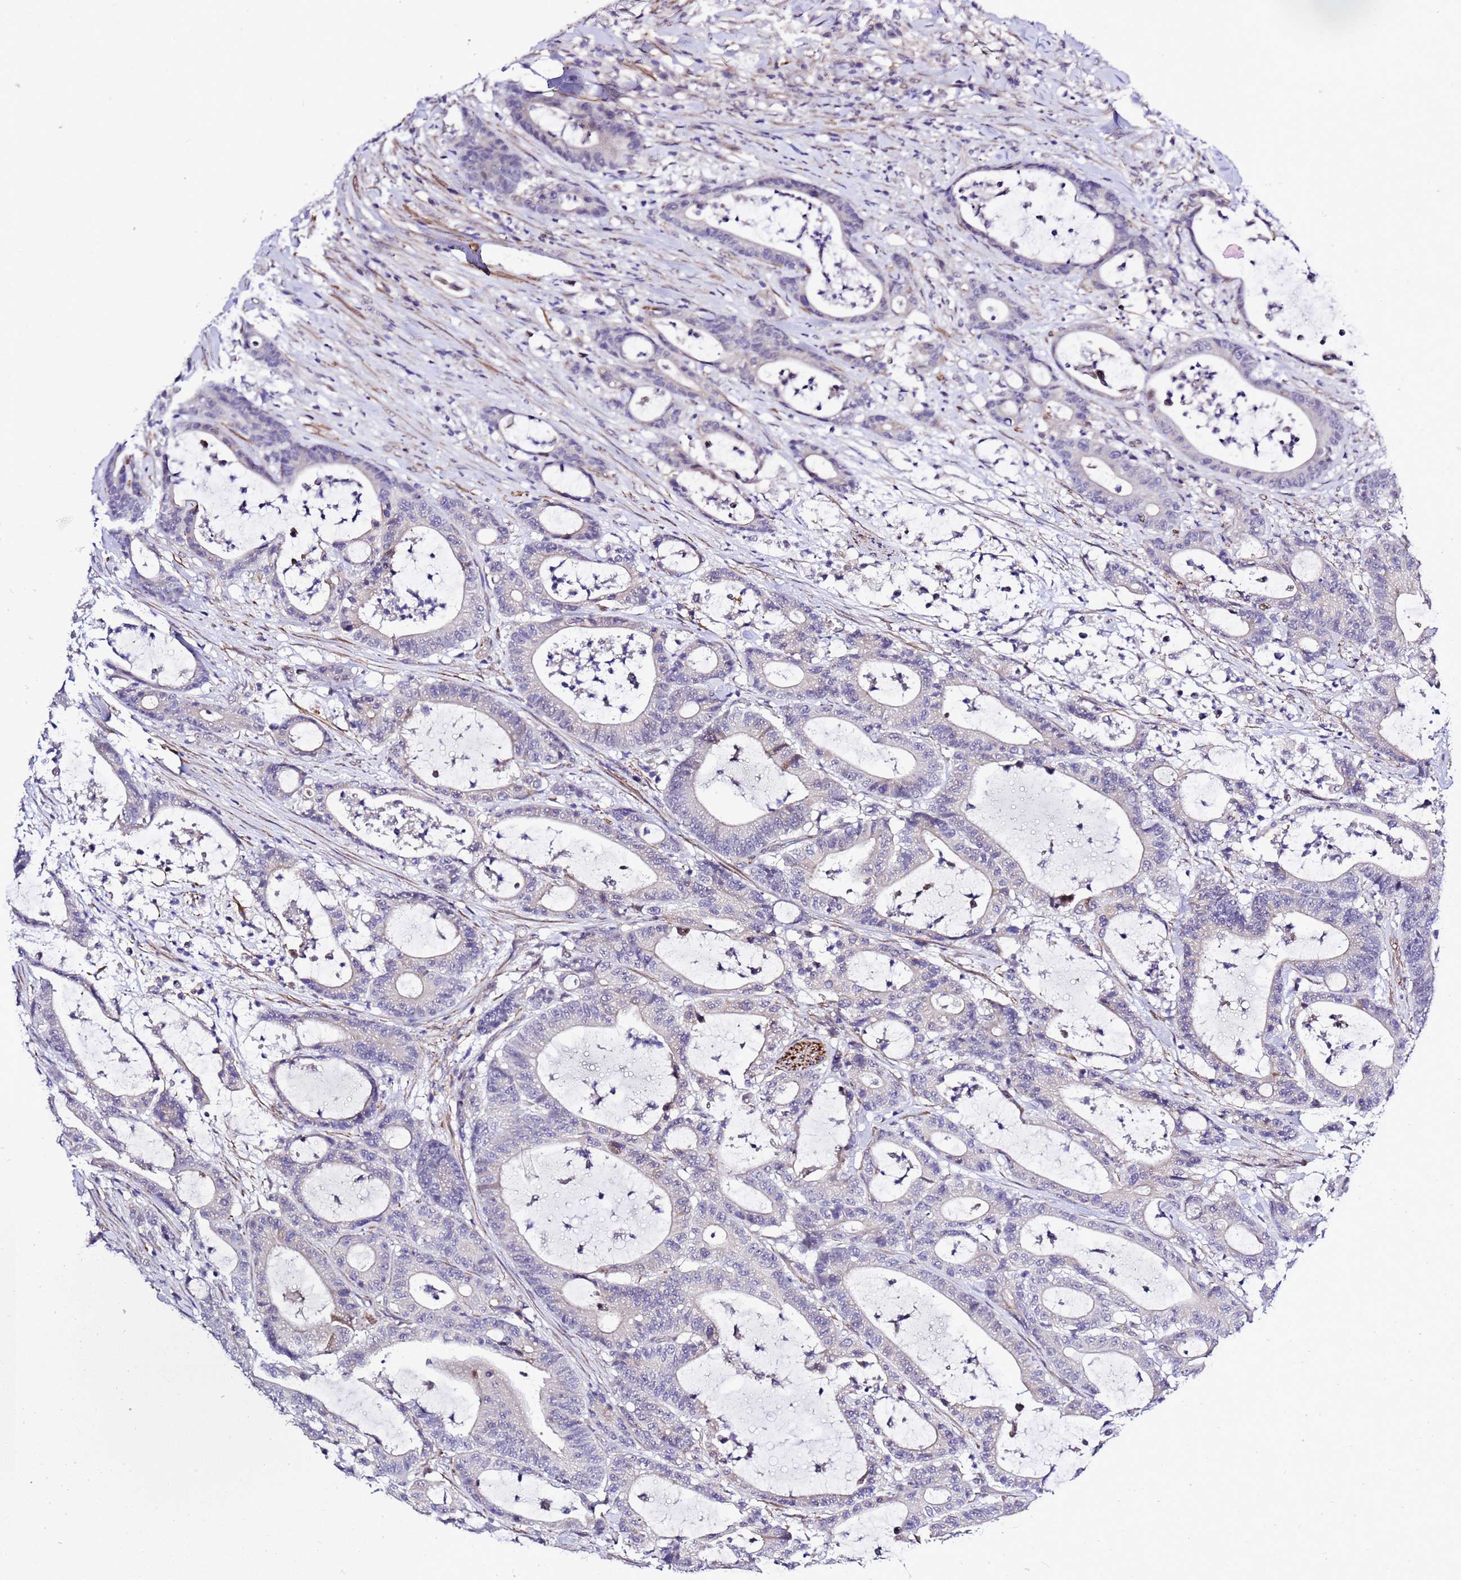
{"staining": {"intensity": "negative", "quantity": "none", "location": "none"}, "tissue": "colorectal cancer", "cell_type": "Tumor cells", "image_type": "cancer", "snomed": [{"axis": "morphology", "description": "Adenocarcinoma, NOS"}, {"axis": "topography", "description": "Colon"}], "caption": "Human colorectal adenocarcinoma stained for a protein using immunohistochemistry exhibits no positivity in tumor cells.", "gene": "GZF1", "patient": {"sex": "female", "age": 84}}